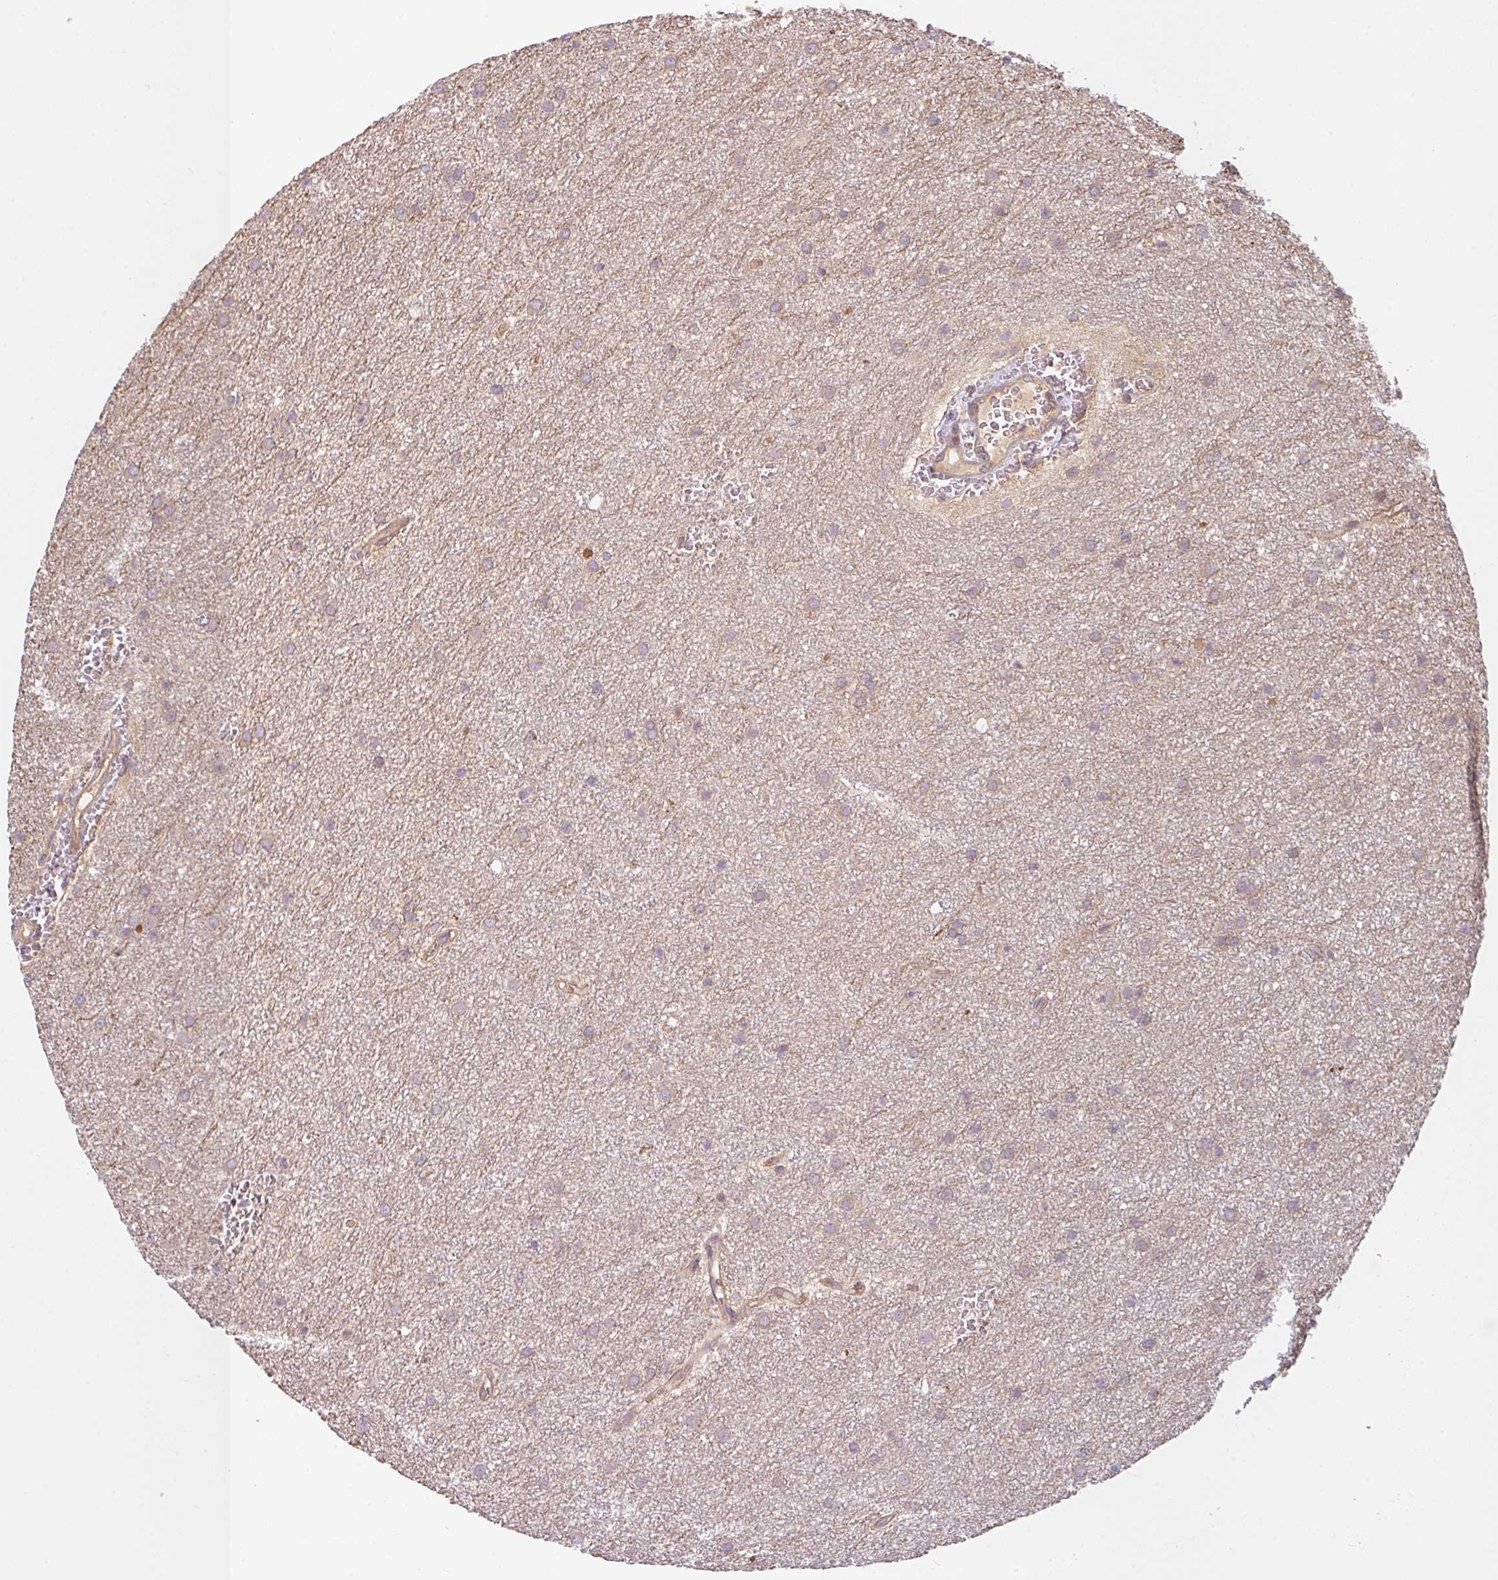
{"staining": {"intensity": "weak", "quantity": "25%-75%", "location": "cytoplasmic/membranous"}, "tissue": "glioma", "cell_type": "Tumor cells", "image_type": "cancer", "snomed": [{"axis": "morphology", "description": "Glioma, malignant, Low grade"}, {"axis": "topography", "description": "Cerebellum"}], "caption": "Immunohistochemical staining of human malignant glioma (low-grade) displays low levels of weak cytoplasmic/membranous staining in approximately 25%-75% of tumor cells.", "gene": "RNF31", "patient": {"sex": "female", "age": 5}}